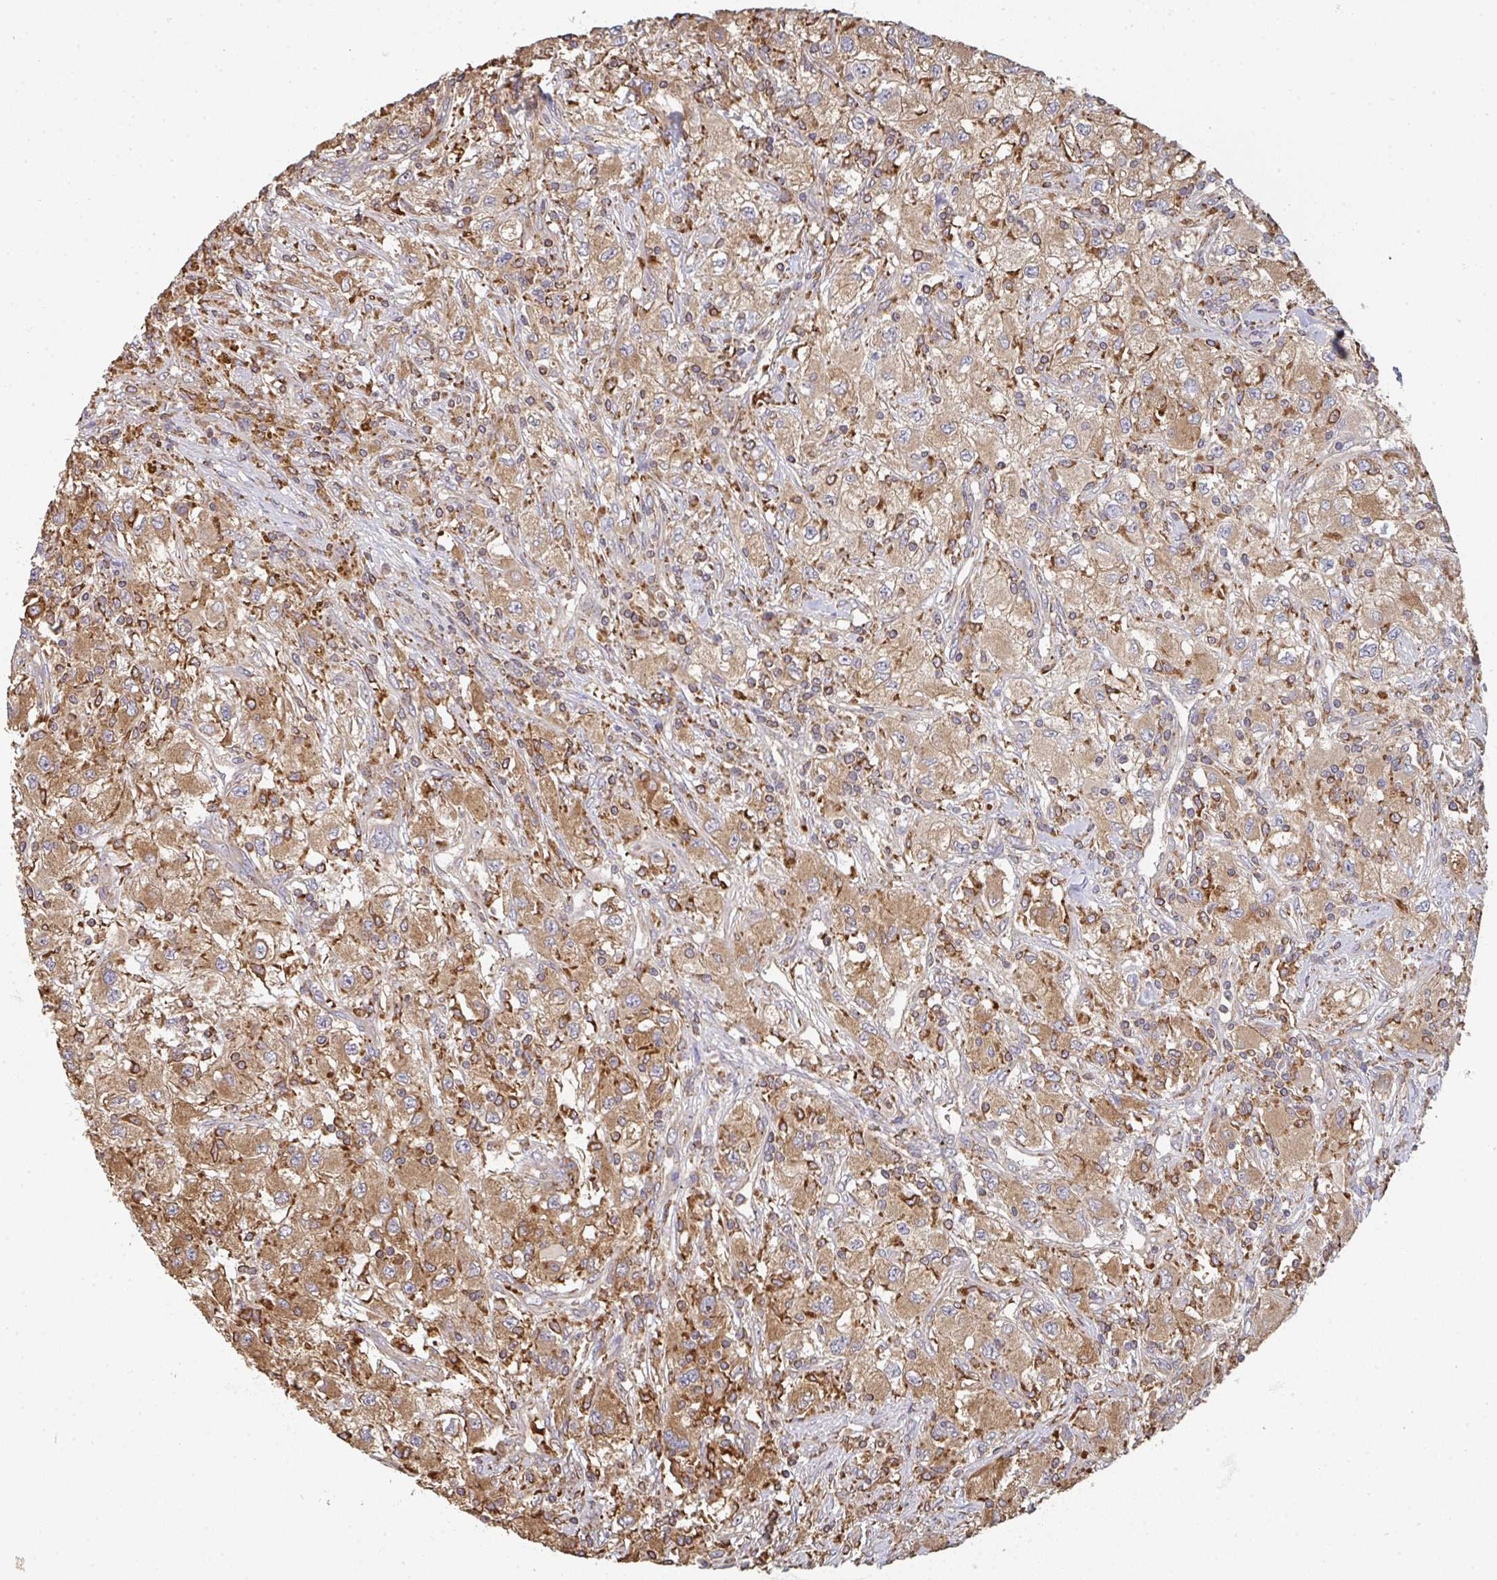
{"staining": {"intensity": "moderate", "quantity": ">75%", "location": "cytoplasmic/membranous"}, "tissue": "renal cancer", "cell_type": "Tumor cells", "image_type": "cancer", "snomed": [{"axis": "morphology", "description": "Adenocarcinoma, NOS"}, {"axis": "topography", "description": "Kidney"}], "caption": "Immunohistochemistry histopathology image of human renal cancer (adenocarcinoma) stained for a protein (brown), which displays medium levels of moderate cytoplasmic/membranous positivity in about >75% of tumor cells.", "gene": "POLG", "patient": {"sex": "female", "age": 67}}